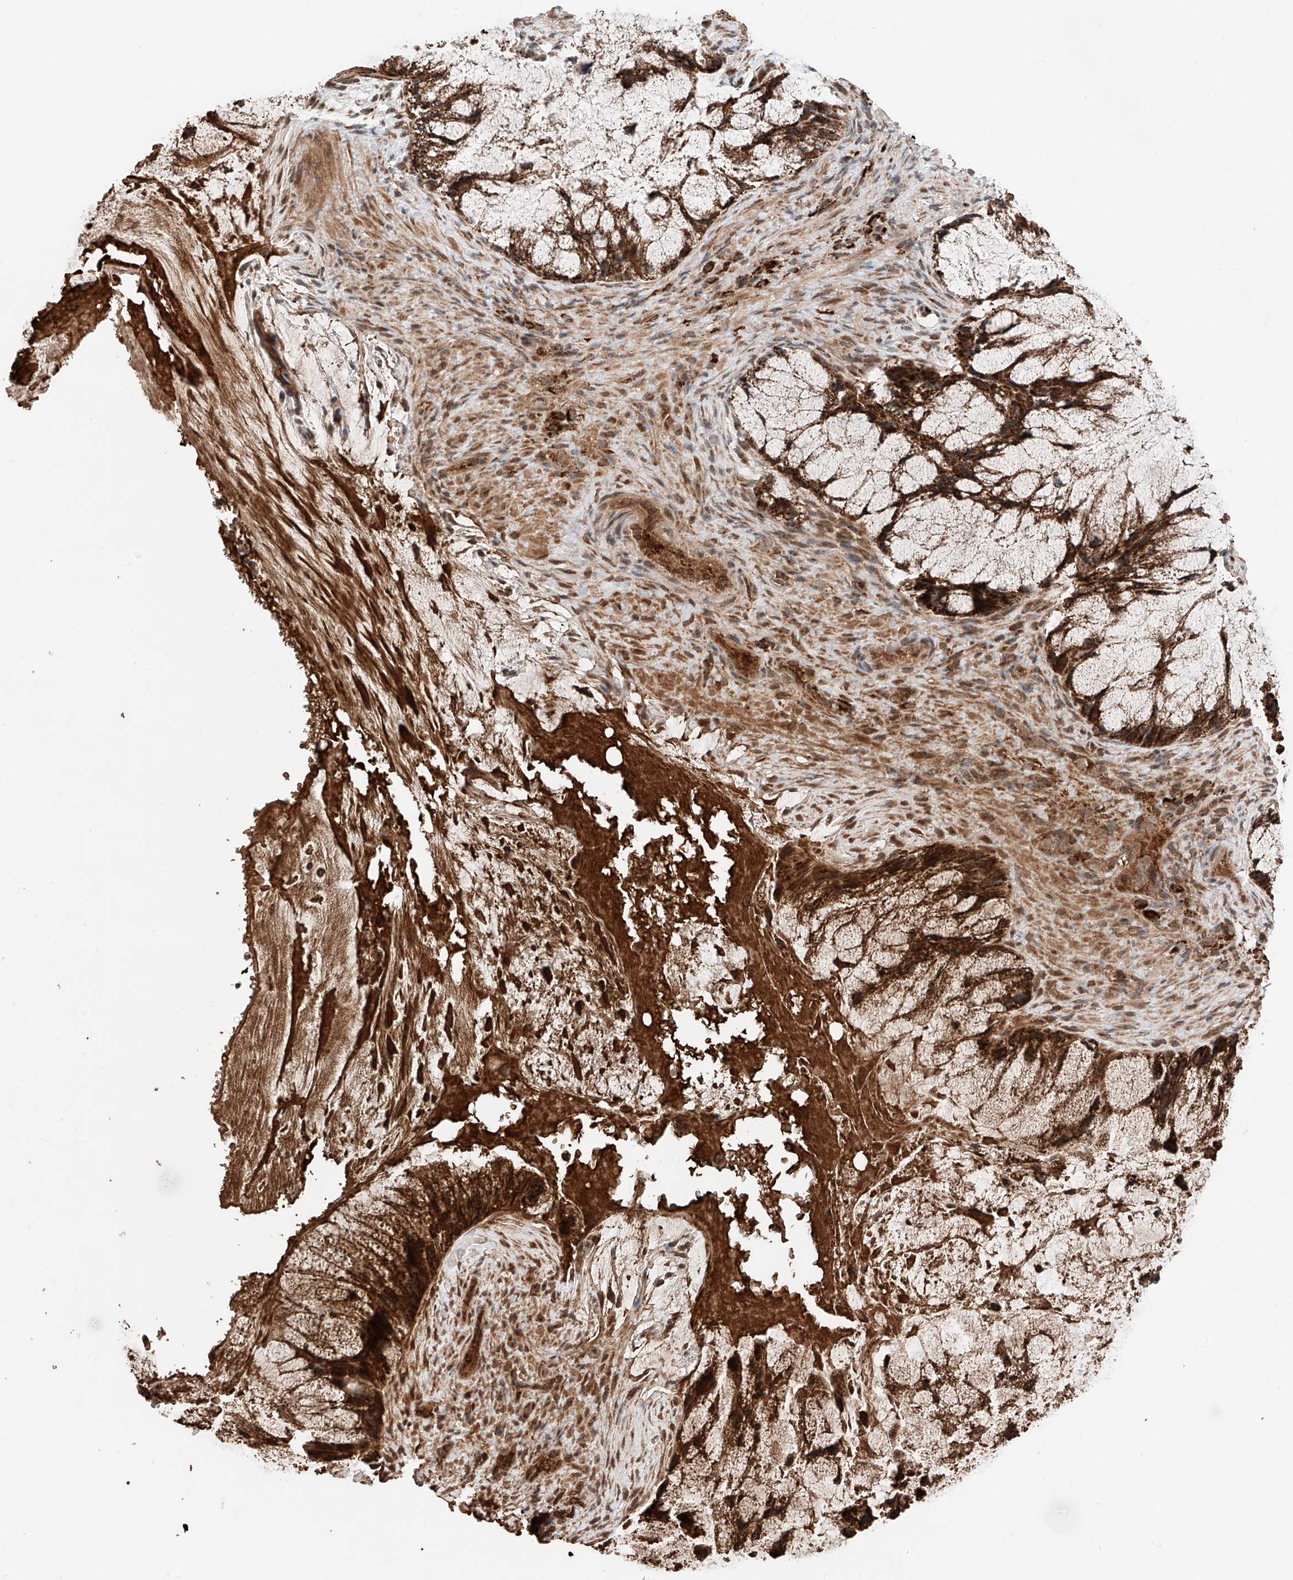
{"staining": {"intensity": "strong", "quantity": ">75%", "location": "cytoplasmic/membranous"}, "tissue": "ovarian cancer", "cell_type": "Tumor cells", "image_type": "cancer", "snomed": [{"axis": "morphology", "description": "Cystadenocarcinoma, mucinous, NOS"}, {"axis": "topography", "description": "Ovary"}], "caption": "Immunohistochemistry of human ovarian cancer displays high levels of strong cytoplasmic/membranous expression in about >75% of tumor cells.", "gene": "ZSCAN29", "patient": {"sex": "female", "age": 37}}